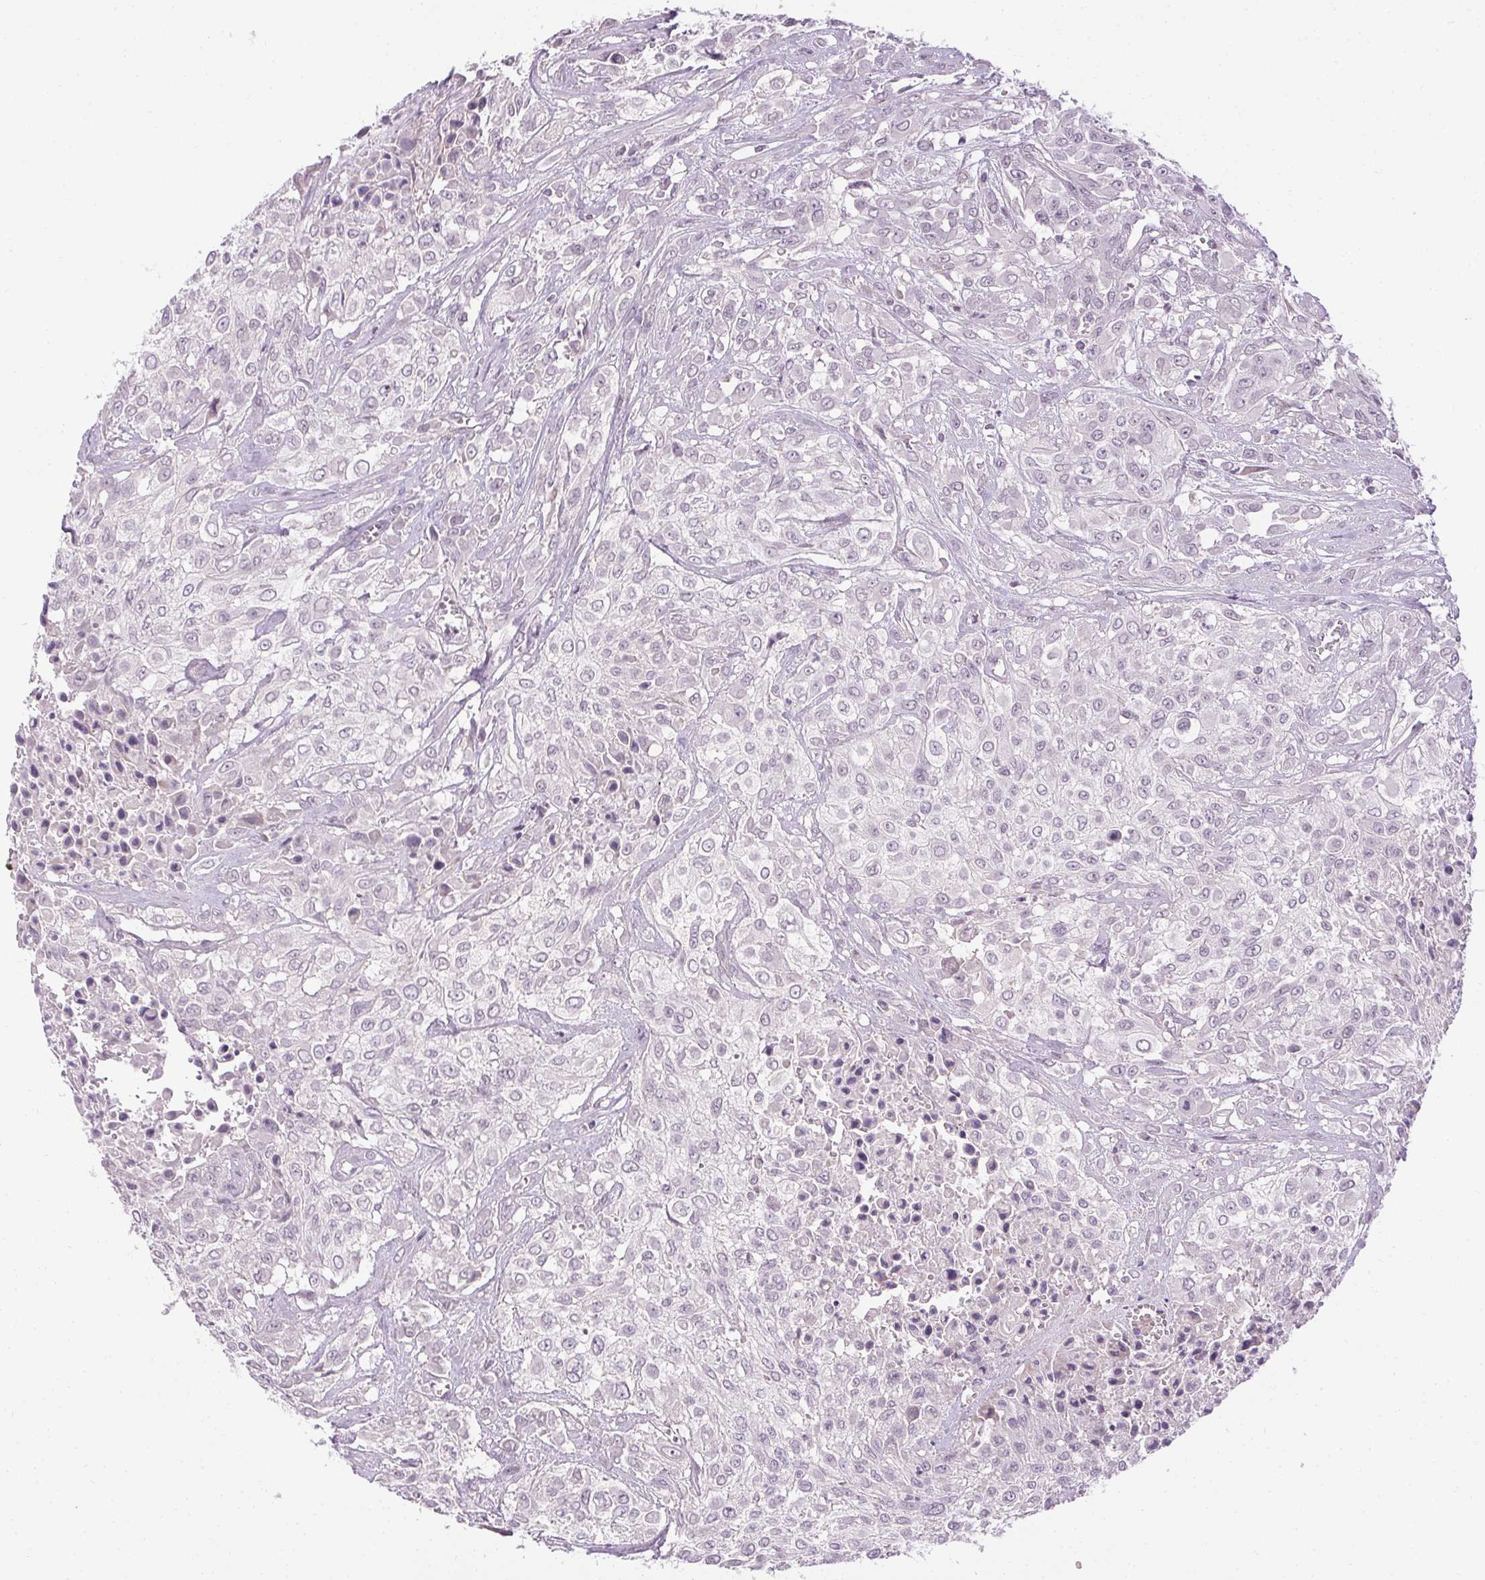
{"staining": {"intensity": "negative", "quantity": "none", "location": "none"}, "tissue": "urothelial cancer", "cell_type": "Tumor cells", "image_type": "cancer", "snomed": [{"axis": "morphology", "description": "Urothelial carcinoma, High grade"}, {"axis": "topography", "description": "Urinary bladder"}], "caption": "A high-resolution image shows immunohistochemistry (IHC) staining of urothelial carcinoma (high-grade), which exhibits no significant positivity in tumor cells. Brightfield microscopy of immunohistochemistry (IHC) stained with DAB (brown) and hematoxylin (blue), captured at high magnification.", "gene": "FAM168A", "patient": {"sex": "male", "age": 57}}